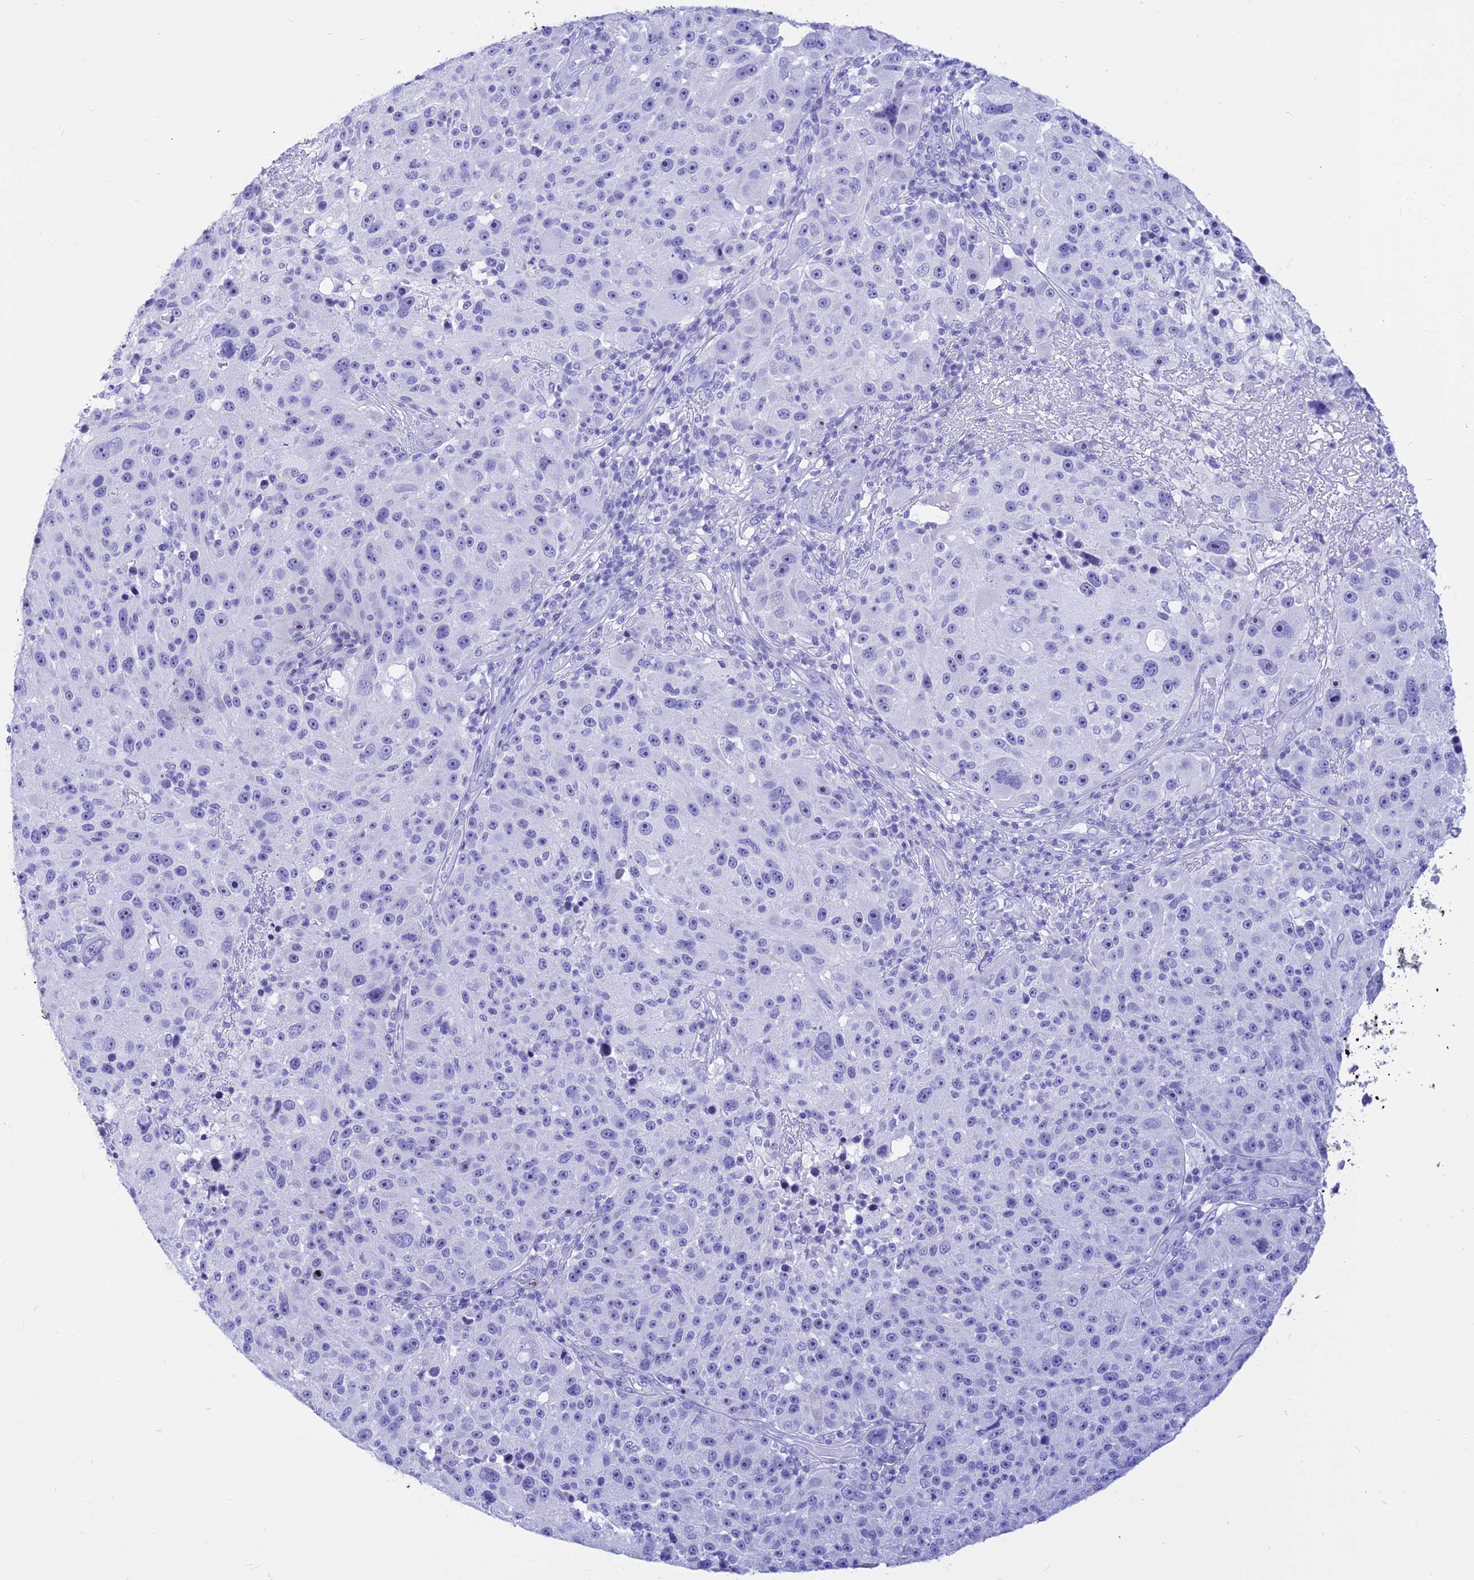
{"staining": {"intensity": "negative", "quantity": "none", "location": "none"}, "tissue": "melanoma", "cell_type": "Tumor cells", "image_type": "cancer", "snomed": [{"axis": "morphology", "description": "Malignant melanoma, NOS"}, {"axis": "topography", "description": "Skin"}], "caption": "An image of malignant melanoma stained for a protein demonstrates no brown staining in tumor cells.", "gene": "PRNP", "patient": {"sex": "male", "age": 53}}